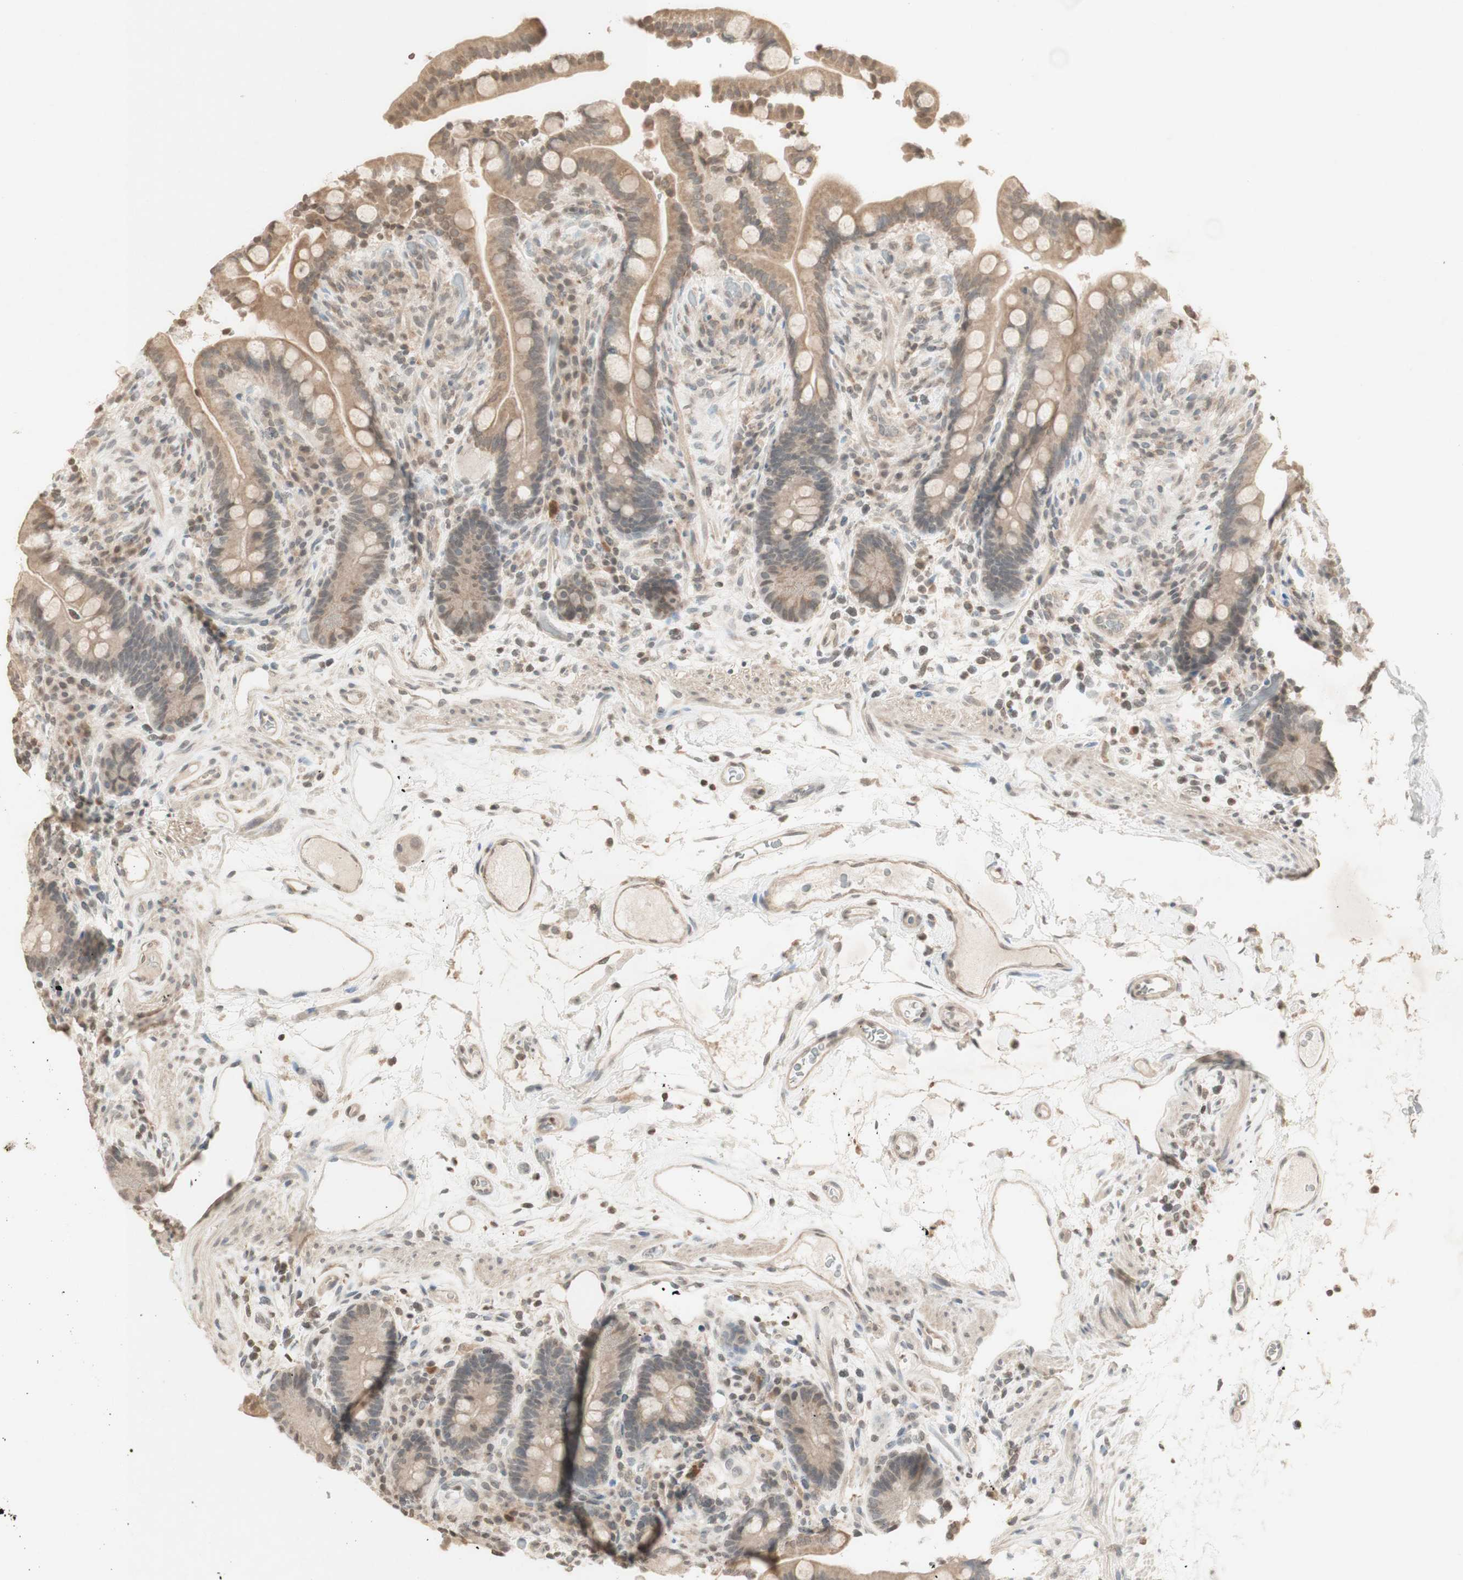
{"staining": {"intensity": "weak", "quantity": ">75%", "location": "cytoplasmic/membranous,nuclear"}, "tissue": "colon", "cell_type": "Endothelial cells", "image_type": "normal", "snomed": [{"axis": "morphology", "description": "Normal tissue, NOS"}, {"axis": "topography", "description": "Colon"}], "caption": "Endothelial cells display low levels of weak cytoplasmic/membranous,nuclear expression in approximately >75% of cells in unremarkable human colon. (brown staining indicates protein expression, while blue staining denotes nuclei).", "gene": "GLI1", "patient": {"sex": "male", "age": 73}}